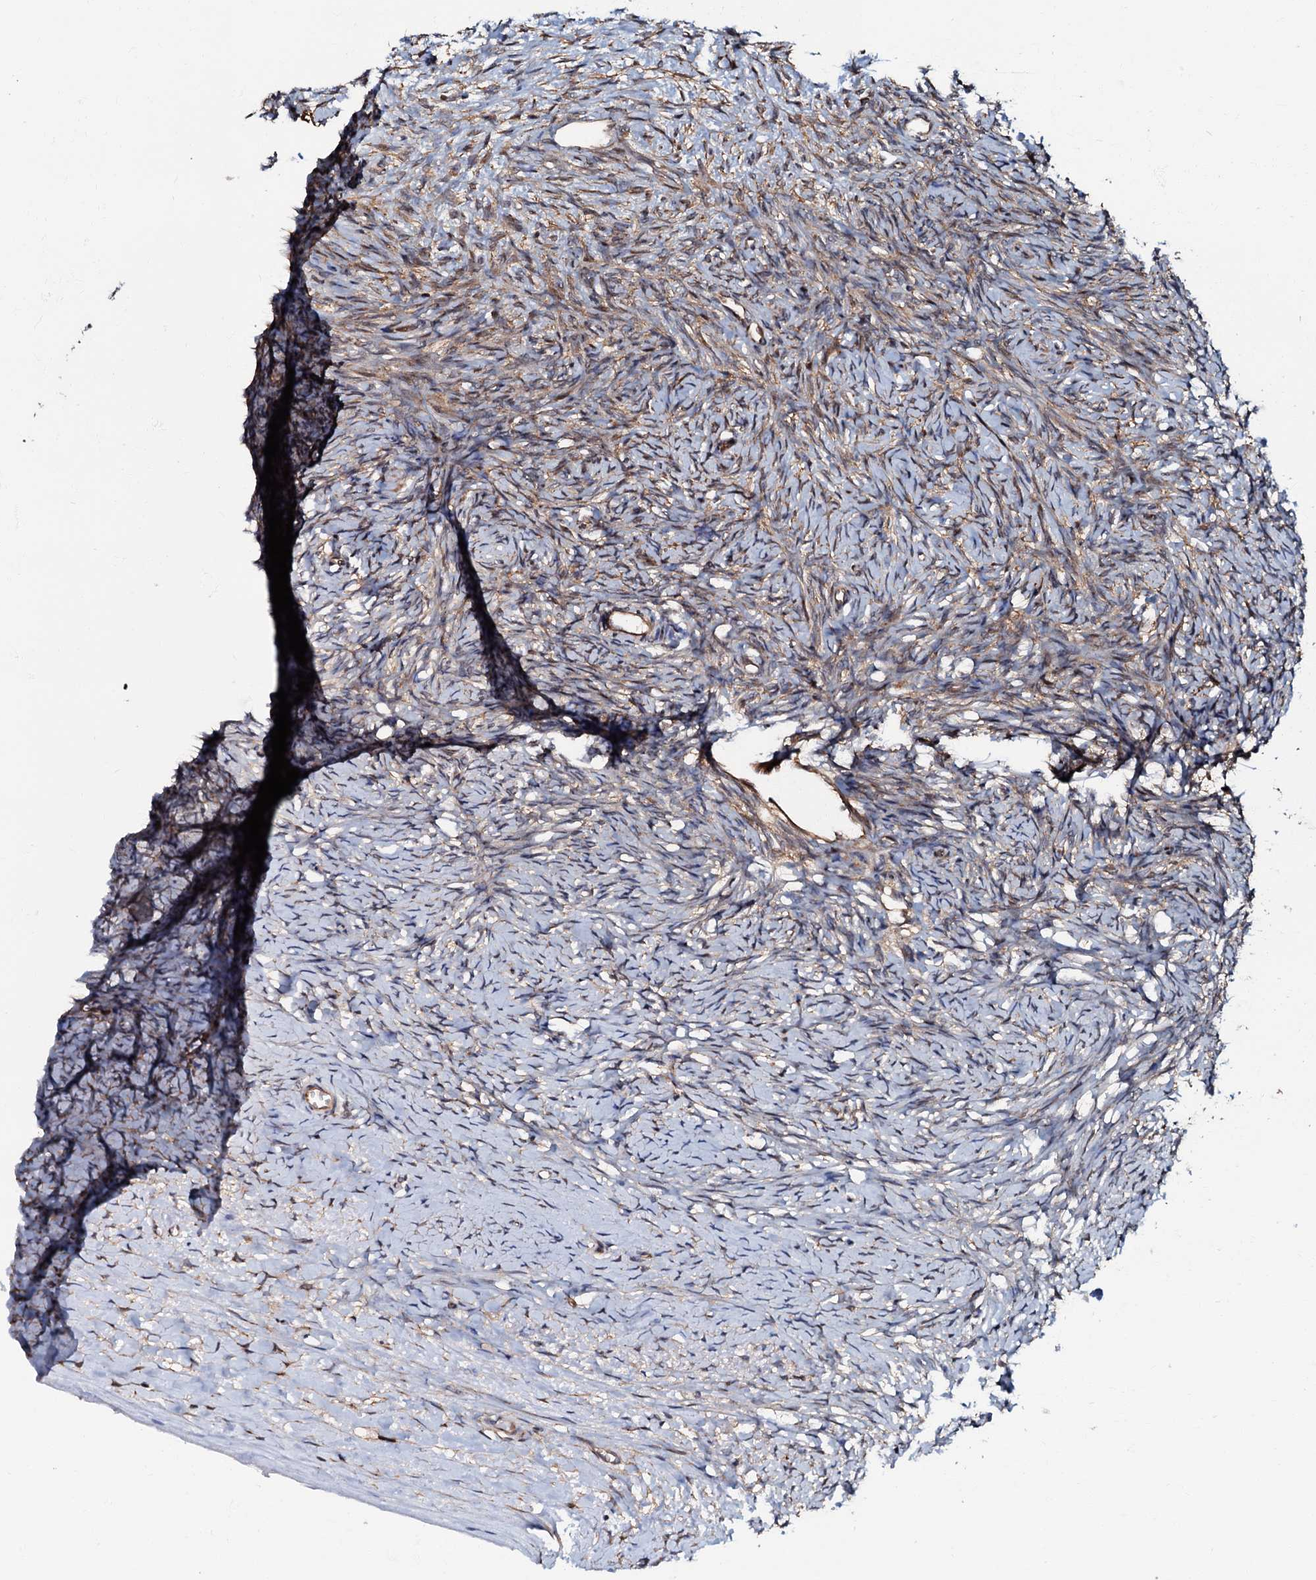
{"staining": {"intensity": "moderate", "quantity": "25%-75%", "location": "cytoplasmic/membranous"}, "tissue": "ovary", "cell_type": "Ovarian stroma cells", "image_type": "normal", "snomed": [{"axis": "morphology", "description": "Normal tissue, NOS"}, {"axis": "morphology", "description": "Developmental malformation"}, {"axis": "topography", "description": "Ovary"}], "caption": "Immunohistochemical staining of normal human ovary displays medium levels of moderate cytoplasmic/membranous positivity in about 25%-75% of ovarian stroma cells. (Brightfield microscopy of DAB IHC at high magnification).", "gene": "OSBP", "patient": {"sex": "female", "age": 39}}